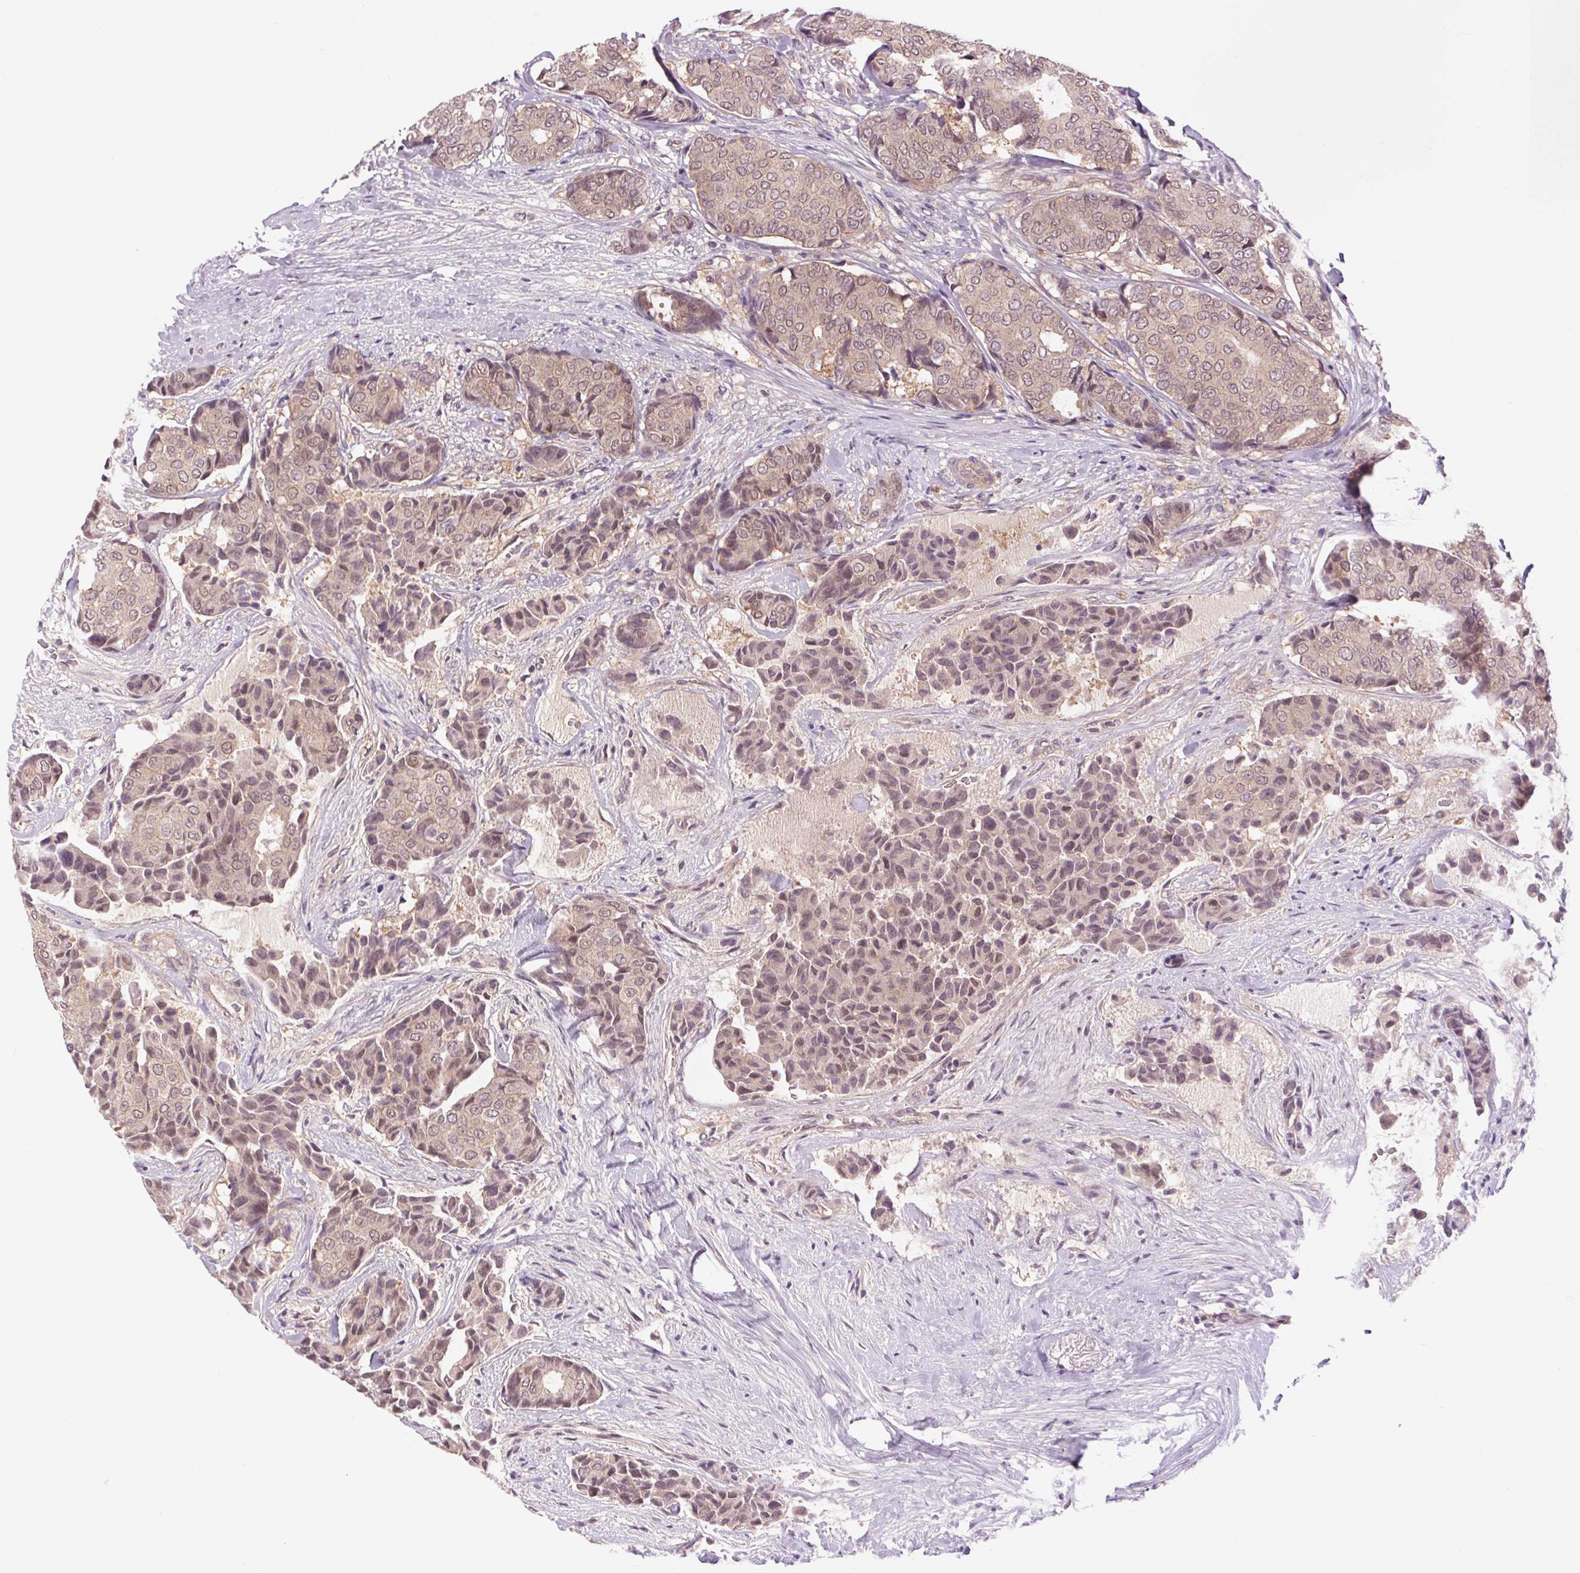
{"staining": {"intensity": "weak", "quantity": ">75%", "location": "cytoplasmic/membranous,nuclear"}, "tissue": "breast cancer", "cell_type": "Tumor cells", "image_type": "cancer", "snomed": [{"axis": "morphology", "description": "Duct carcinoma"}, {"axis": "topography", "description": "Breast"}], "caption": "Protein staining displays weak cytoplasmic/membranous and nuclear staining in approximately >75% of tumor cells in breast cancer. (brown staining indicates protein expression, while blue staining denotes nuclei).", "gene": "SH3RF2", "patient": {"sex": "female", "age": 75}}